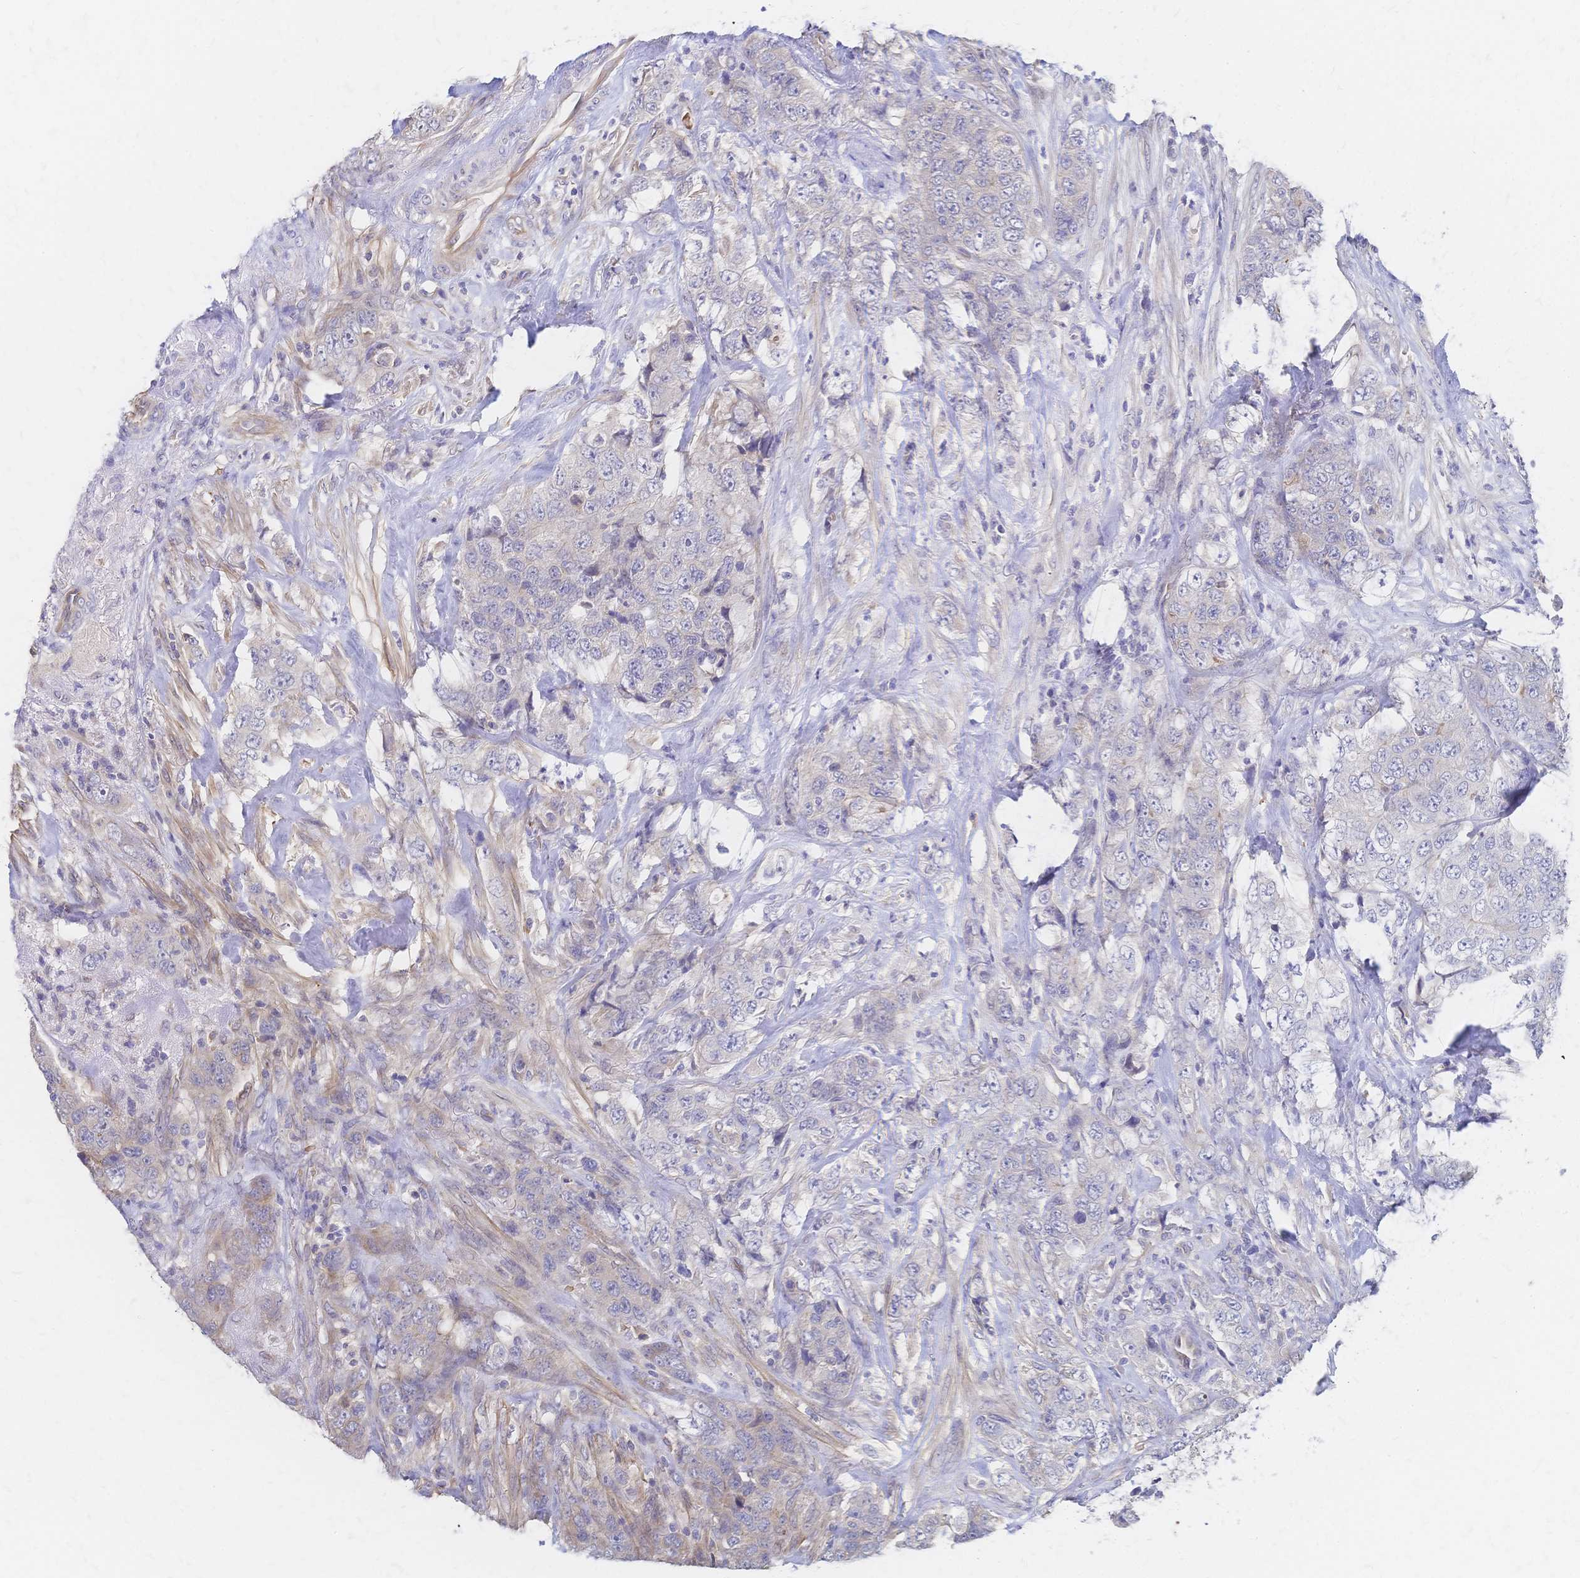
{"staining": {"intensity": "weak", "quantity": "<25%", "location": "cytoplasmic/membranous"}, "tissue": "urothelial cancer", "cell_type": "Tumor cells", "image_type": "cancer", "snomed": [{"axis": "morphology", "description": "Urothelial carcinoma, High grade"}, {"axis": "topography", "description": "Urinary bladder"}], "caption": "High magnification brightfield microscopy of urothelial carcinoma (high-grade) stained with DAB (3,3'-diaminobenzidine) (brown) and counterstained with hematoxylin (blue): tumor cells show no significant staining.", "gene": "SLC5A1", "patient": {"sex": "female", "age": 78}}